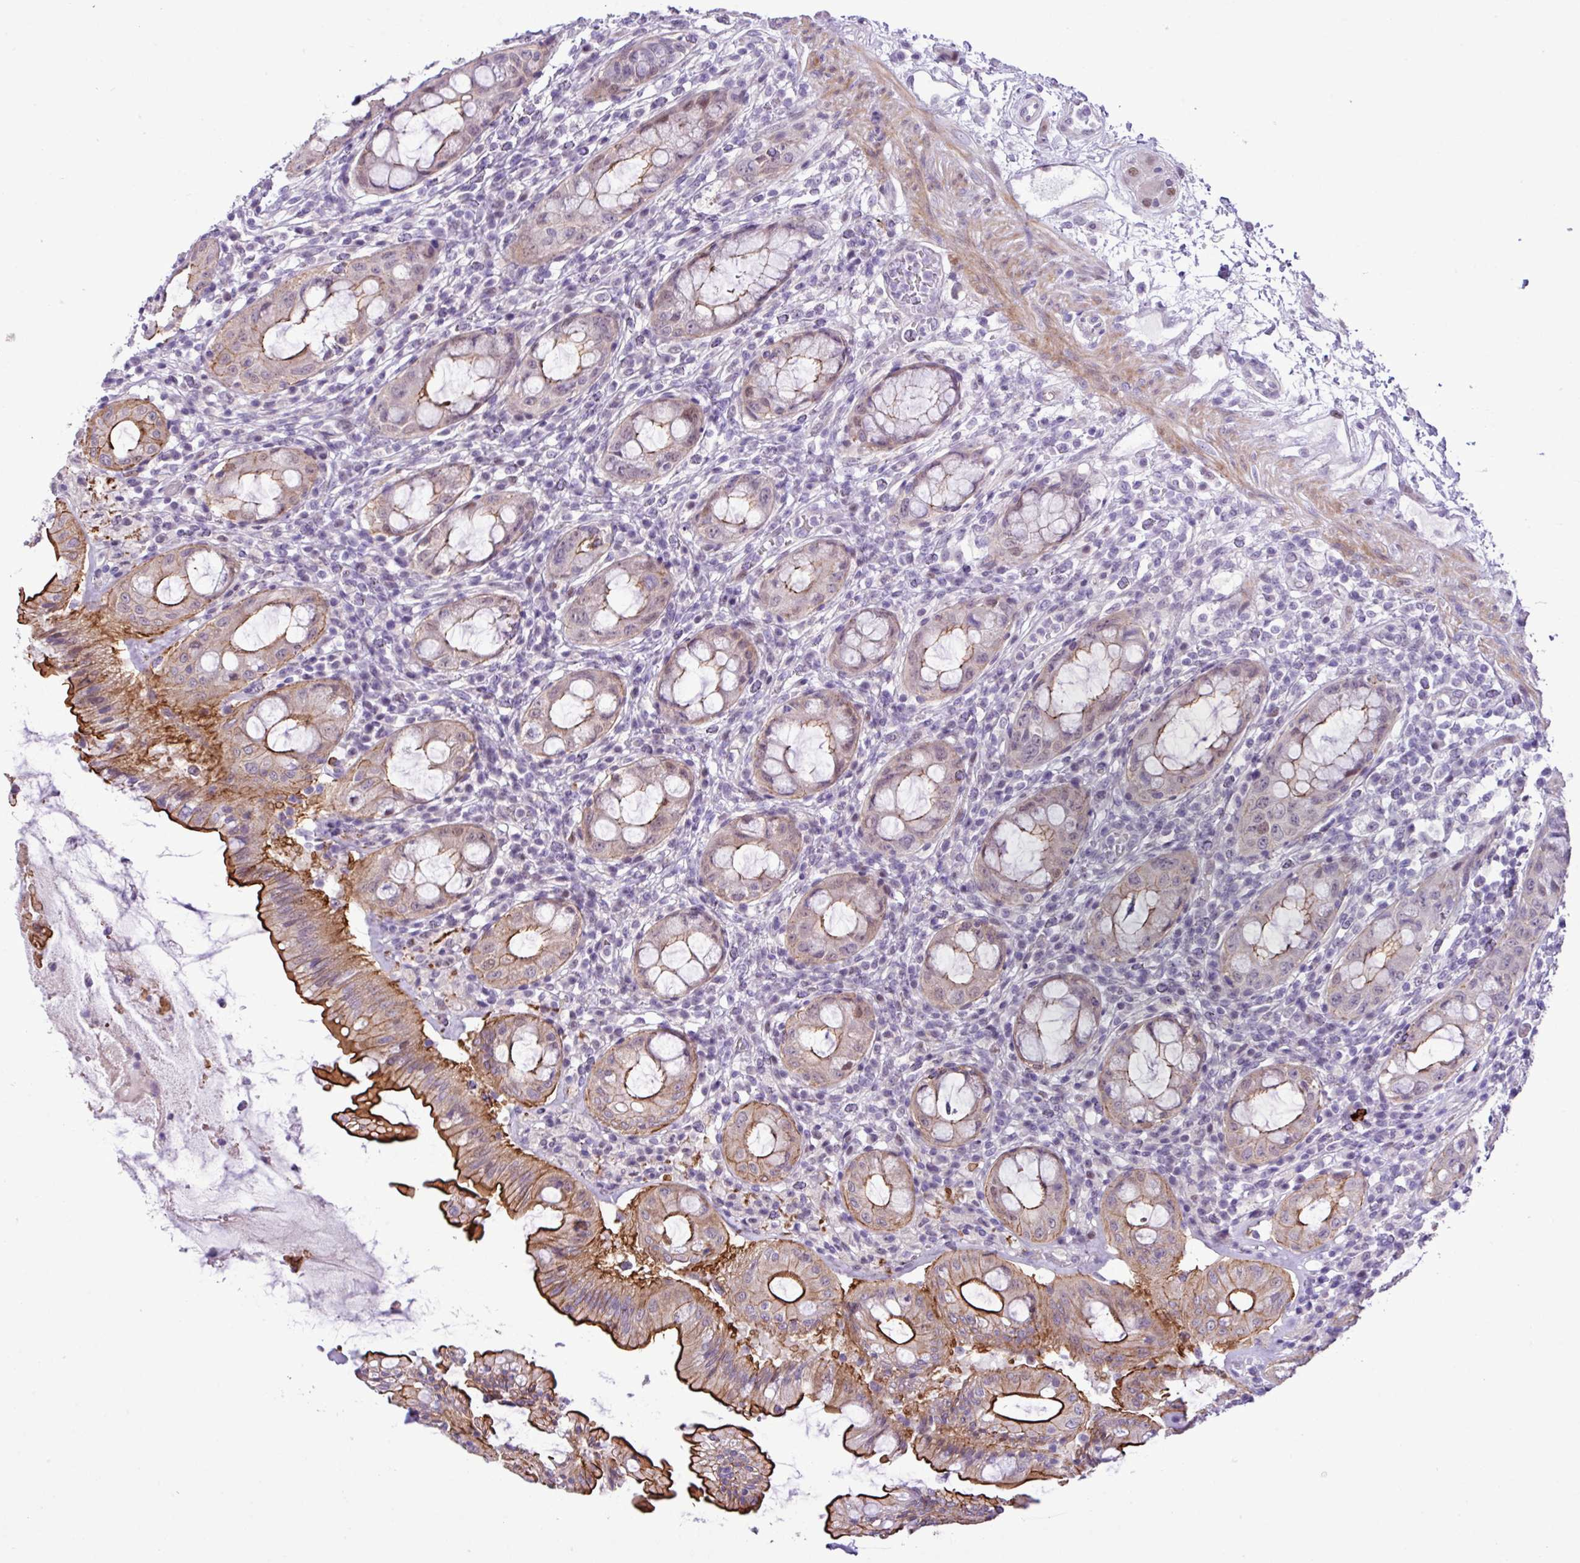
{"staining": {"intensity": "strong", "quantity": "25%-75%", "location": "cytoplasmic/membranous"}, "tissue": "rectum", "cell_type": "Glandular cells", "image_type": "normal", "snomed": [{"axis": "morphology", "description": "Normal tissue, NOS"}, {"axis": "topography", "description": "Rectum"}], "caption": "Rectum stained for a protein shows strong cytoplasmic/membranous positivity in glandular cells. The staining was performed using DAB to visualize the protein expression in brown, while the nuclei were stained in blue with hematoxylin (Magnification: 20x).", "gene": "YLPM1", "patient": {"sex": "female", "age": 57}}